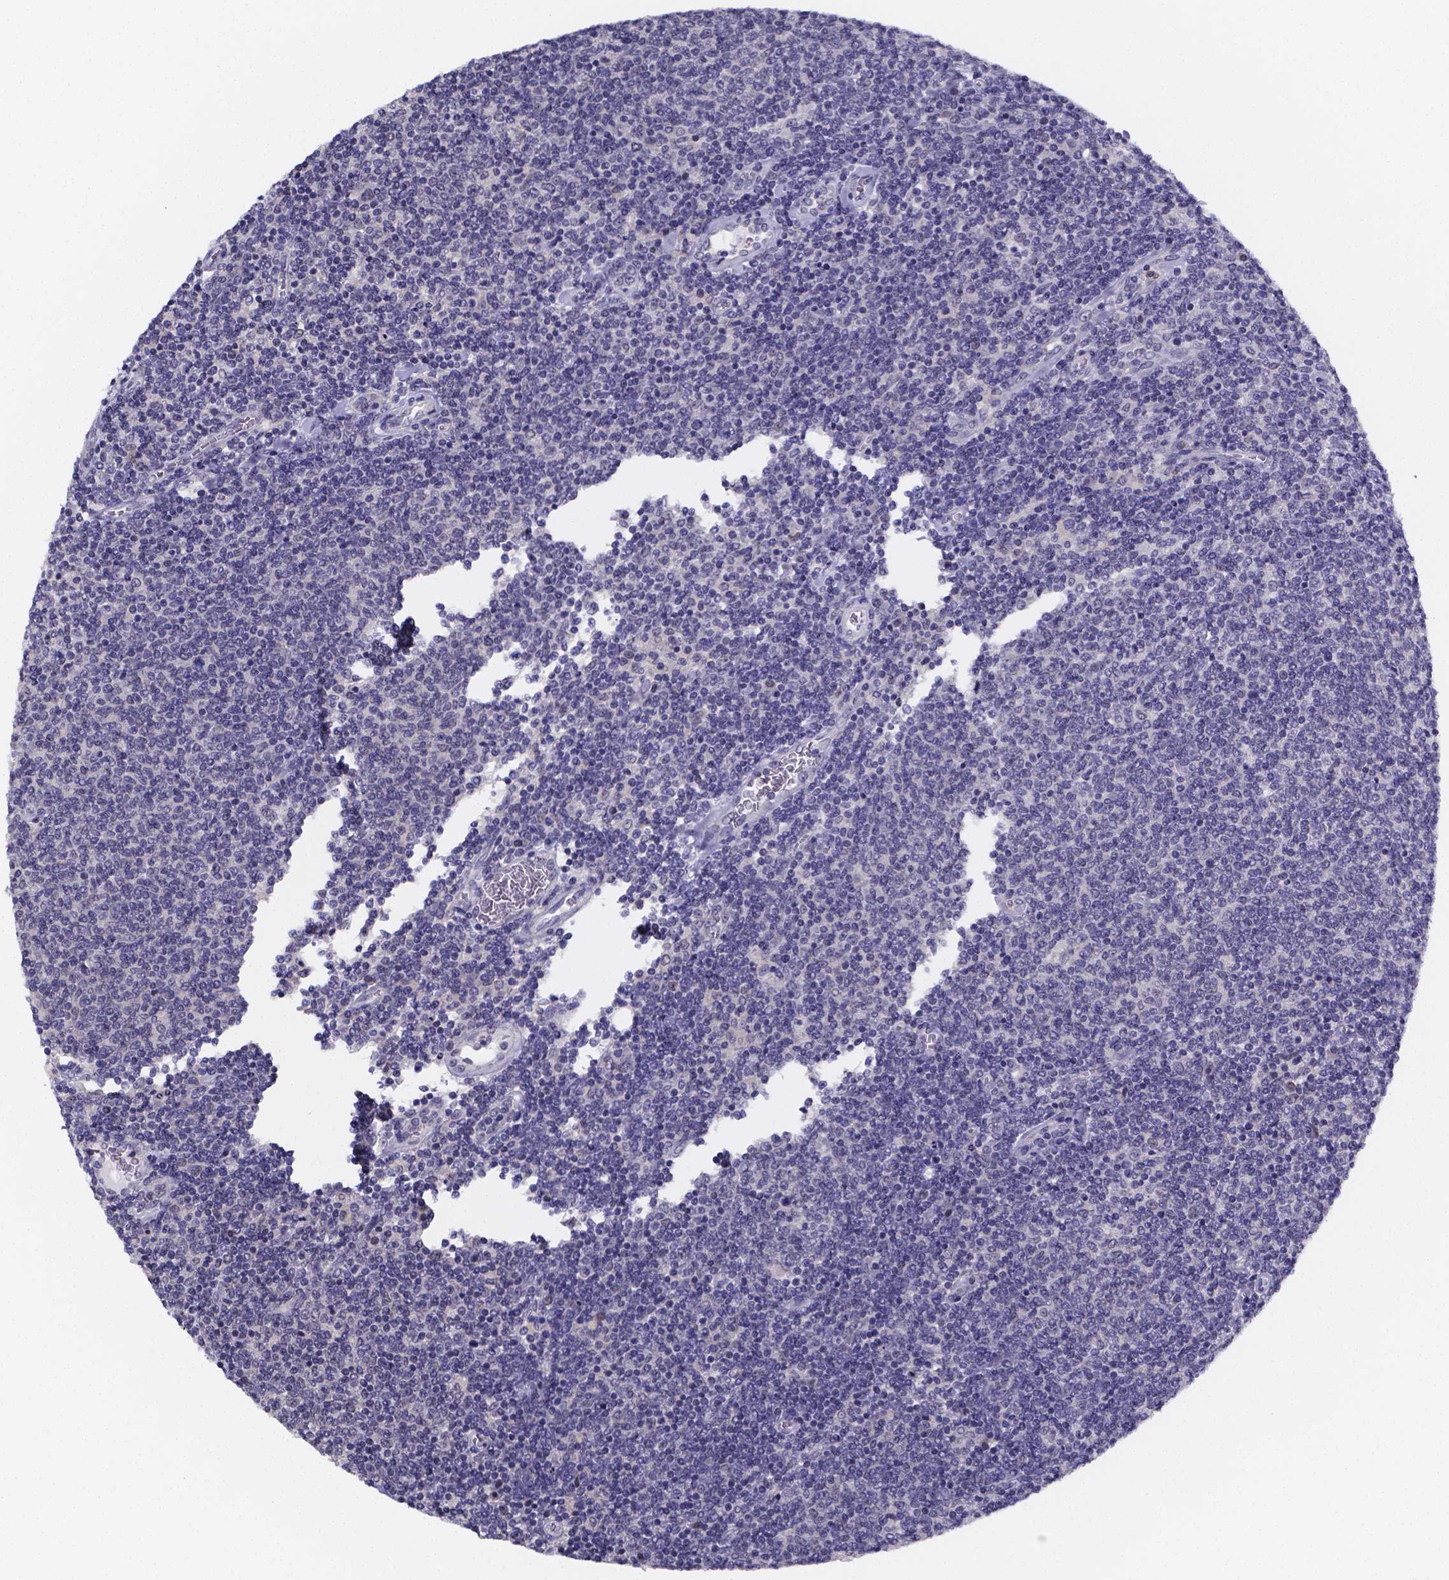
{"staining": {"intensity": "negative", "quantity": "none", "location": "none"}, "tissue": "lymphoma", "cell_type": "Tumor cells", "image_type": "cancer", "snomed": [{"axis": "morphology", "description": "Malignant lymphoma, non-Hodgkin's type, Low grade"}, {"axis": "topography", "description": "Lymph node"}], "caption": "Tumor cells are negative for protein expression in human lymphoma.", "gene": "IZUMO1", "patient": {"sex": "male", "age": 52}}